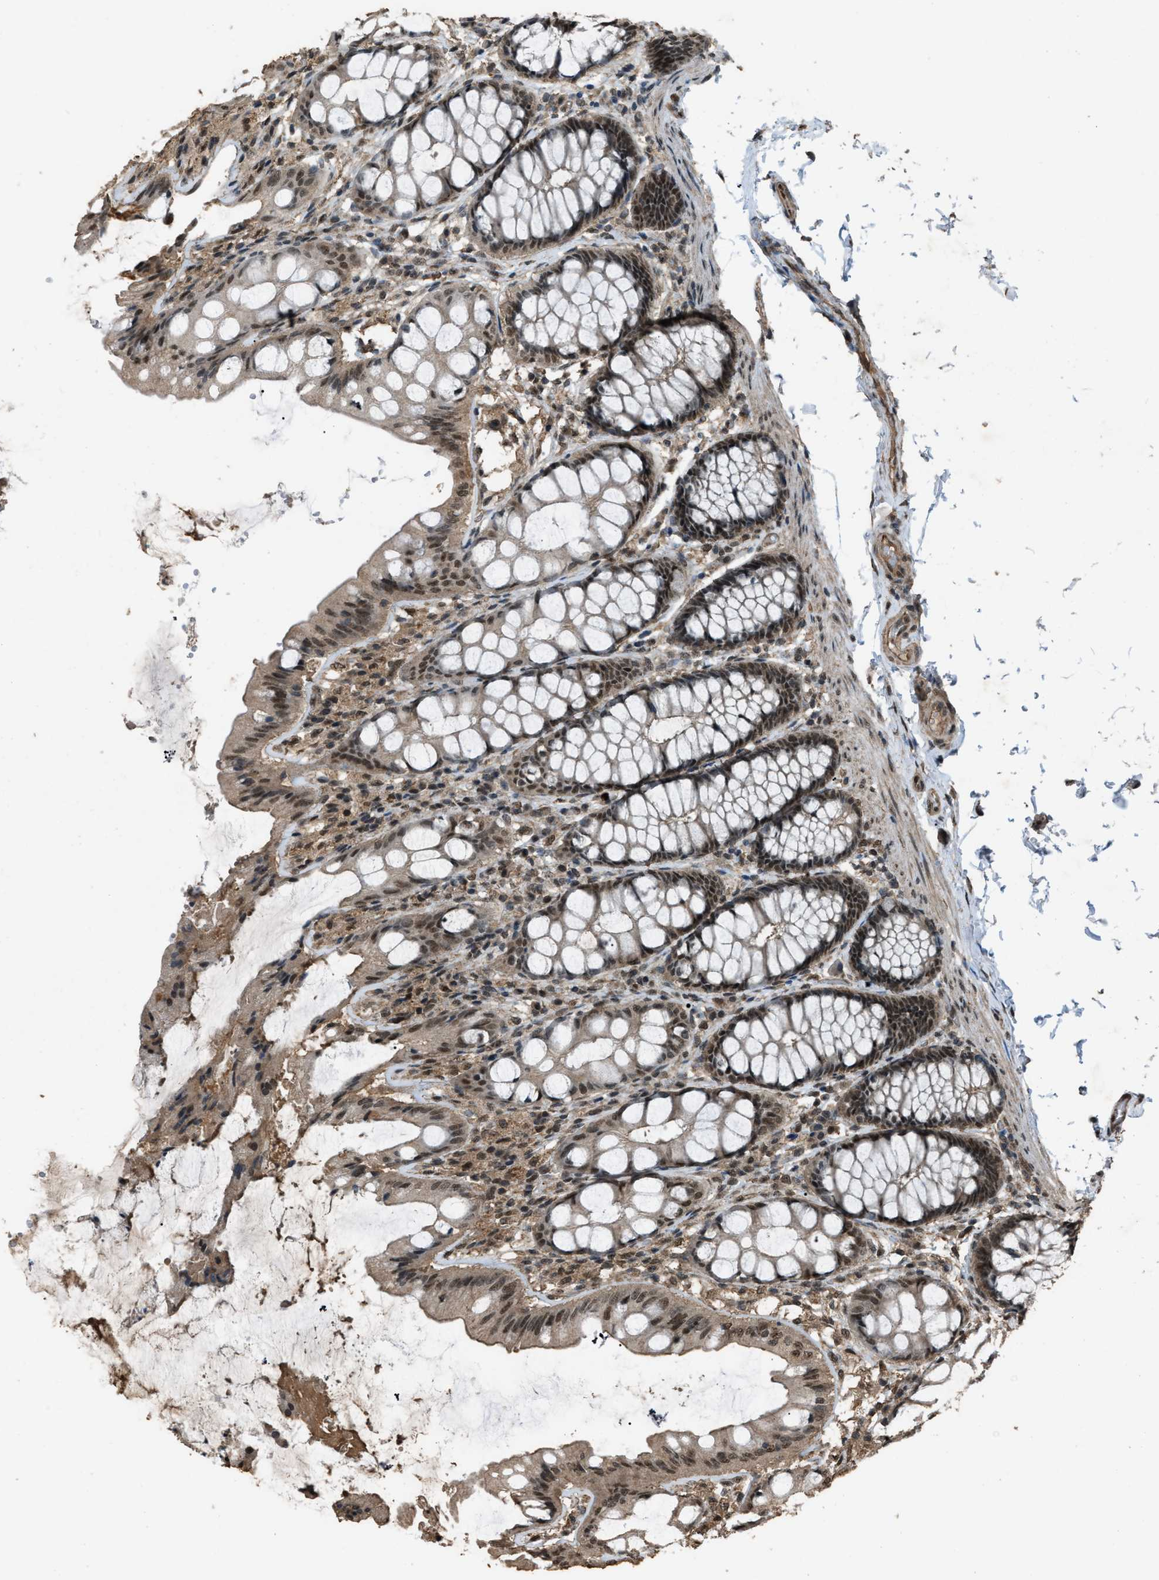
{"staining": {"intensity": "moderate", "quantity": ">75%", "location": "nuclear"}, "tissue": "colon", "cell_type": "Endothelial cells", "image_type": "normal", "snomed": [{"axis": "morphology", "description": "Normal tissue, NOS"}, {"axis": "topography", "description": "Colon"}], "caption": "Endothelial cells exhibit medium levels of moderate nuclear expression in approximately >75% of cells in normal colon. (brown staining indicates protein expression, while blue staining denotes nuclei).", "gene": "SERTAD2", "patient": {"sex": "male", "age": 47}}